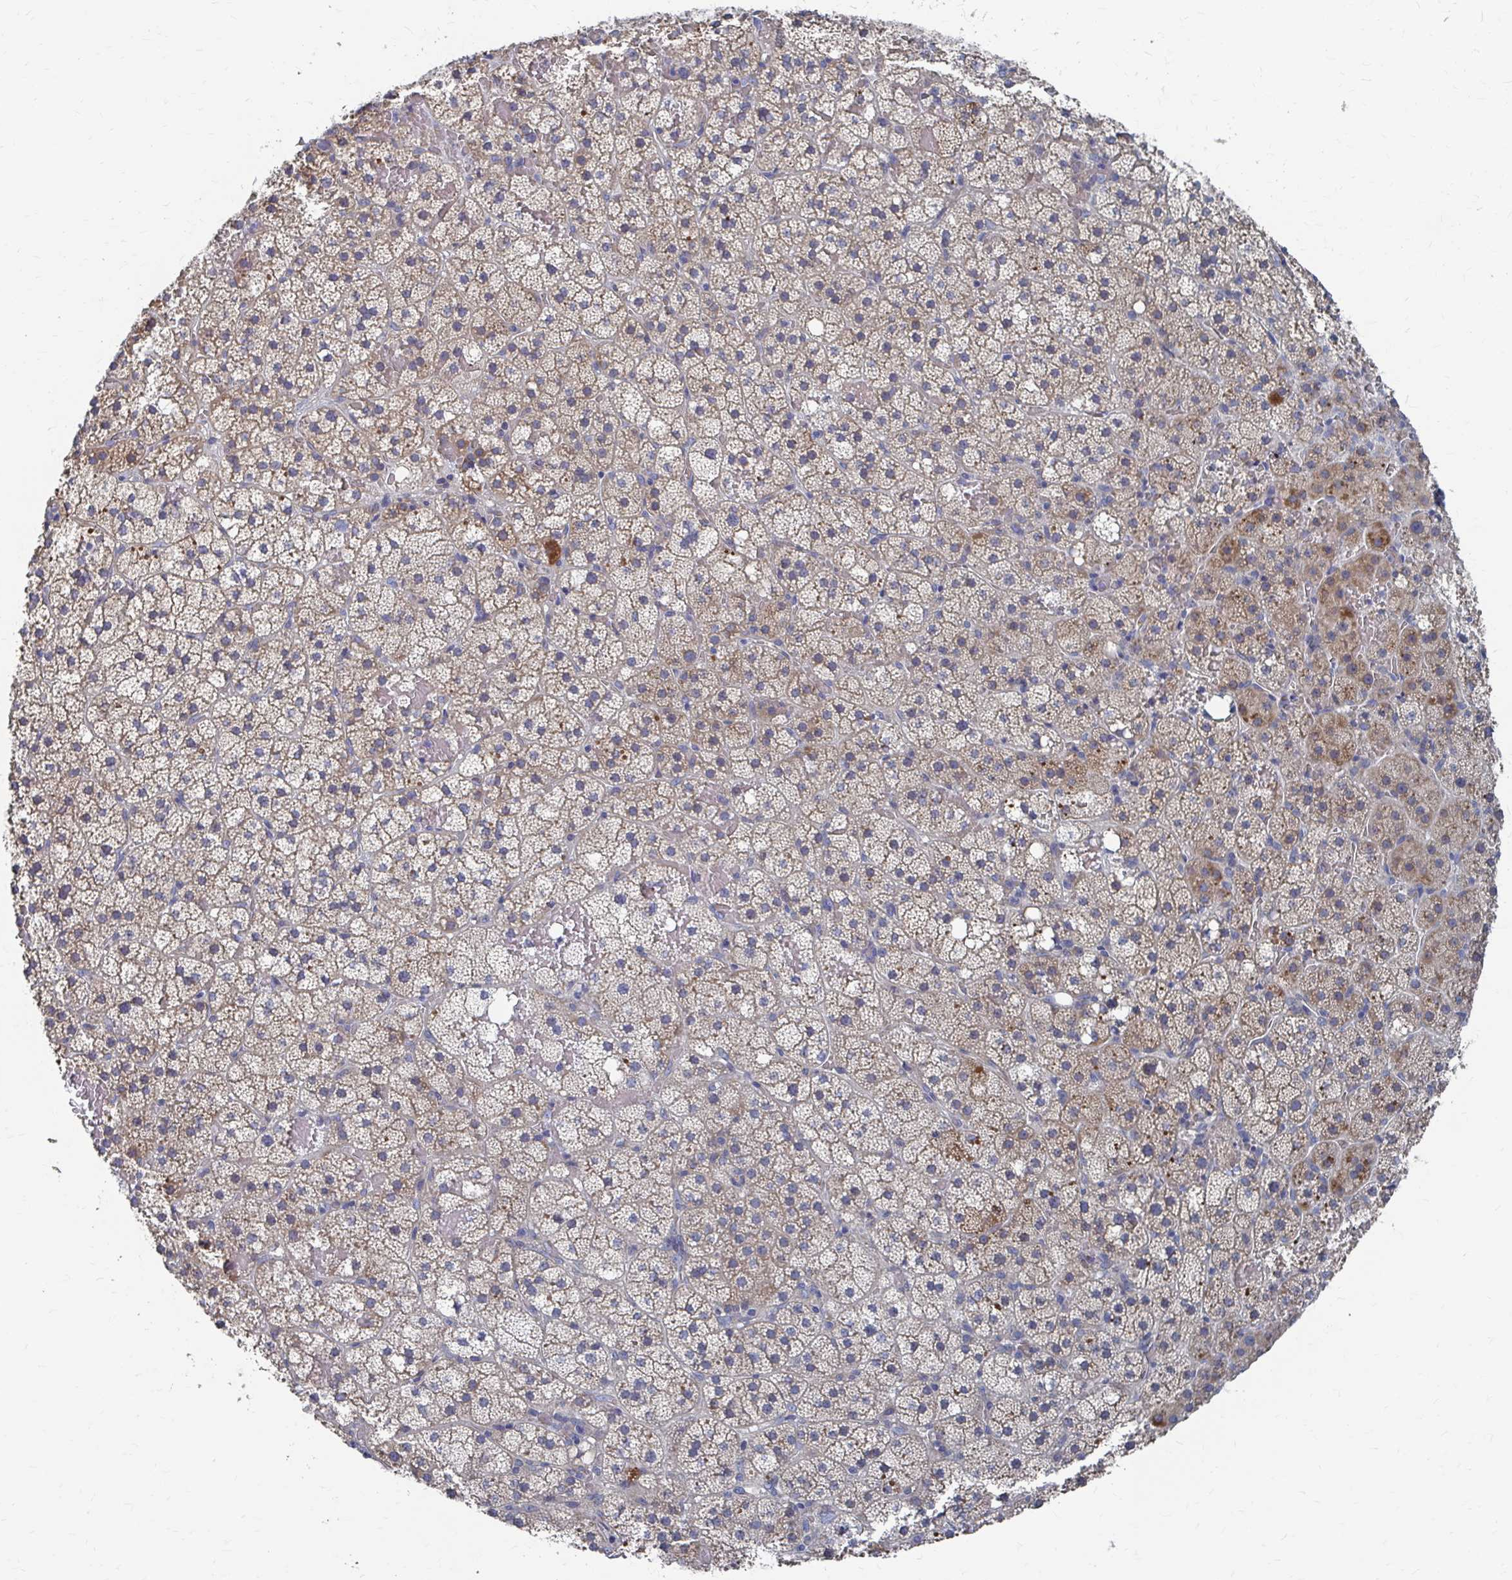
{"staining": {"intensity": "strong", "quantity": "<25%", "location": "cytoplasmic/membranous"}, "tissue": "adrenal gland", "cell_type": "Glandular cells", "image_type": "normal", "snomed": [{"axis": "morphology", "description": "Normal tissue, NOS"}, {"axis": "topography", "description": "Adrenal gland"}], "caption": "Adrenal gland stained with DAB (3,3'-diaminobenzidine) immunohistochemistry reveals medium levels of strong cytoplasmic/membranous expression in approximately <25% of glandular cells. Immunohistochemistry (ihc) stains the protein in brown and the nuclei are stained blue.", "gene": "PLEKHG7", "patient": {"sex": "male", "age": 53}}